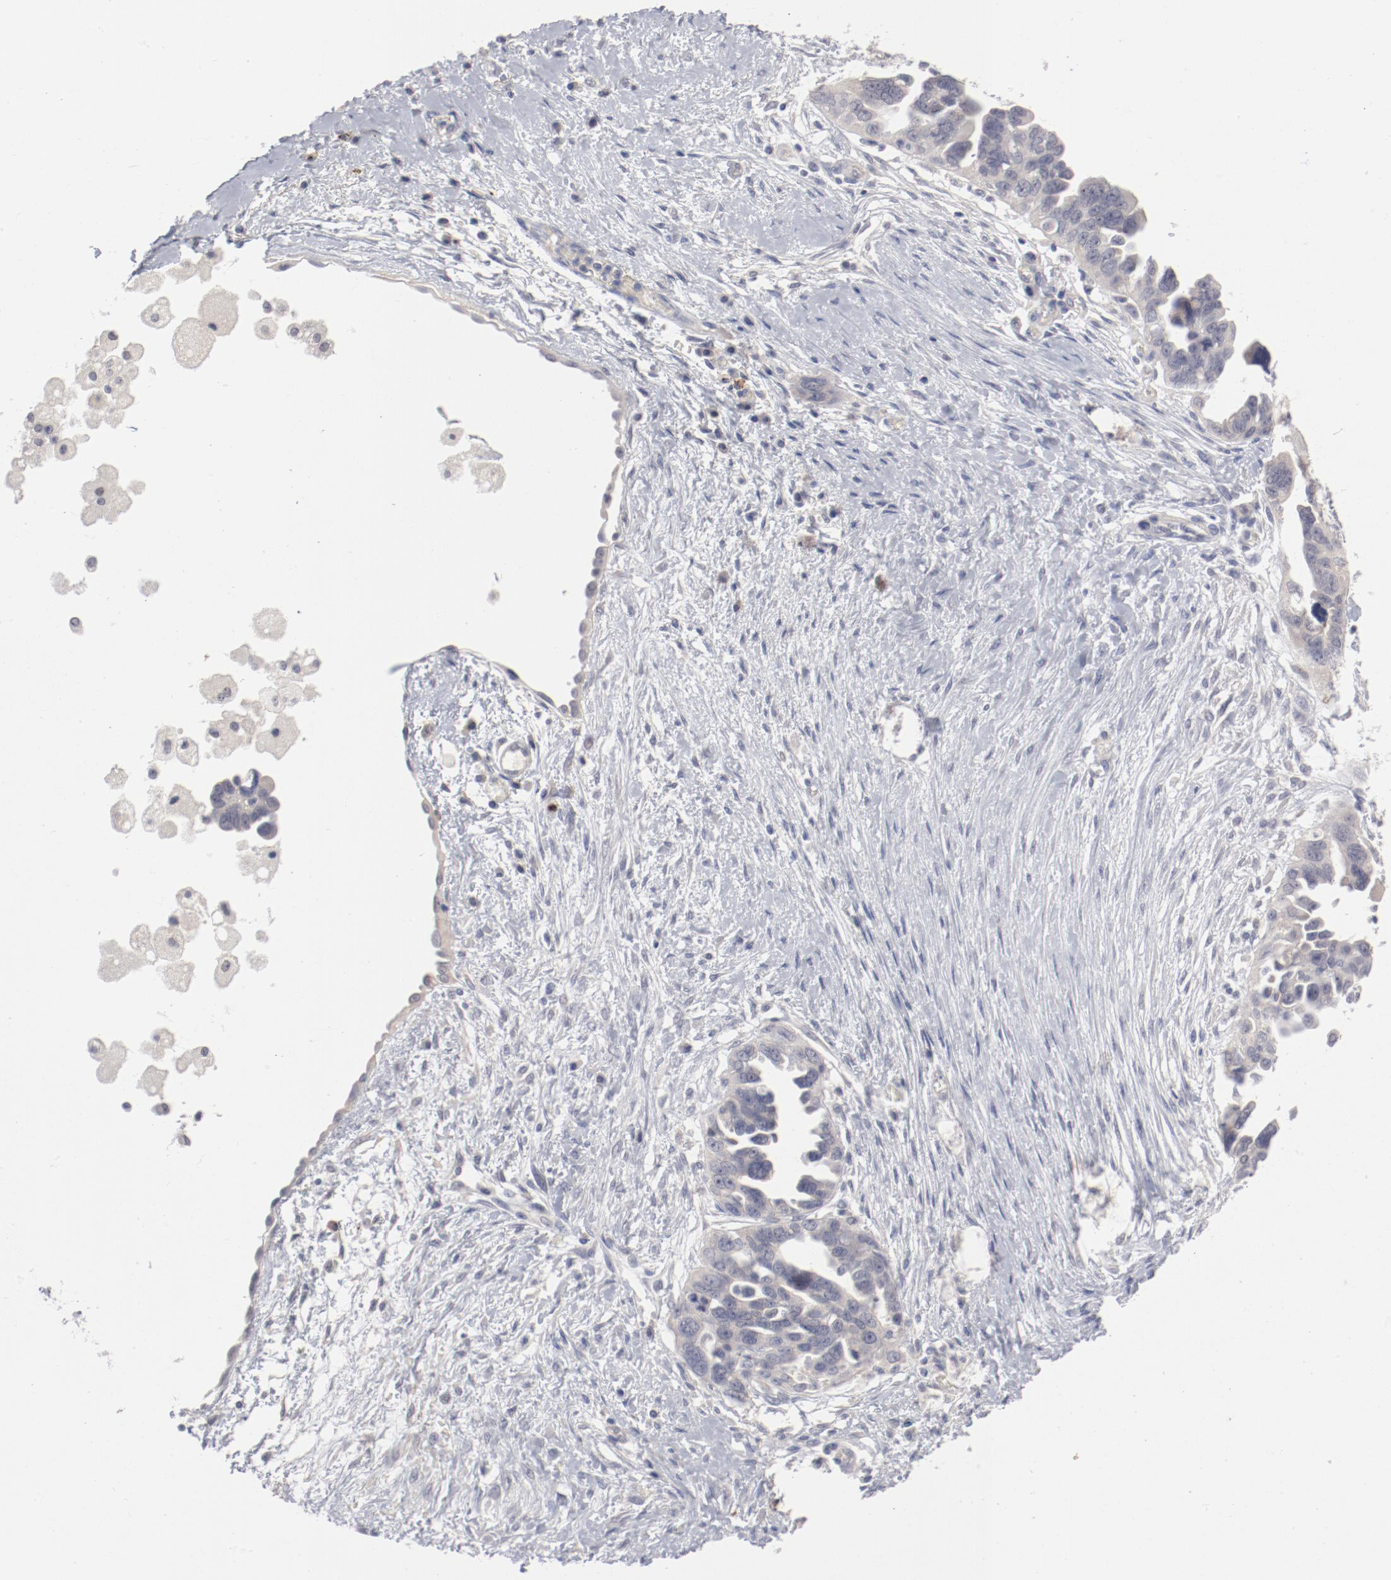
{"staining": {"intensity": "weak", "quantity": "<25%", "location": "cytoplasmic/membranous"}, "tissue": "ovarian cancer", "cell_type": "Tumor cells", "image_type": "cancer", "snomed": [{"axis": "morphology", "description": "Cystadenocarcinoma, serous, NOS"}, {"axis": "topography", "description": "Ovary"}], "caption": "Human ovarian serous cystadenocarcinoma stained for a protein using immunohistochemistry reveals no expression in tumor cells.", "gene": "SH3BGR", "patient": {"sex": "female", "age": 63}}